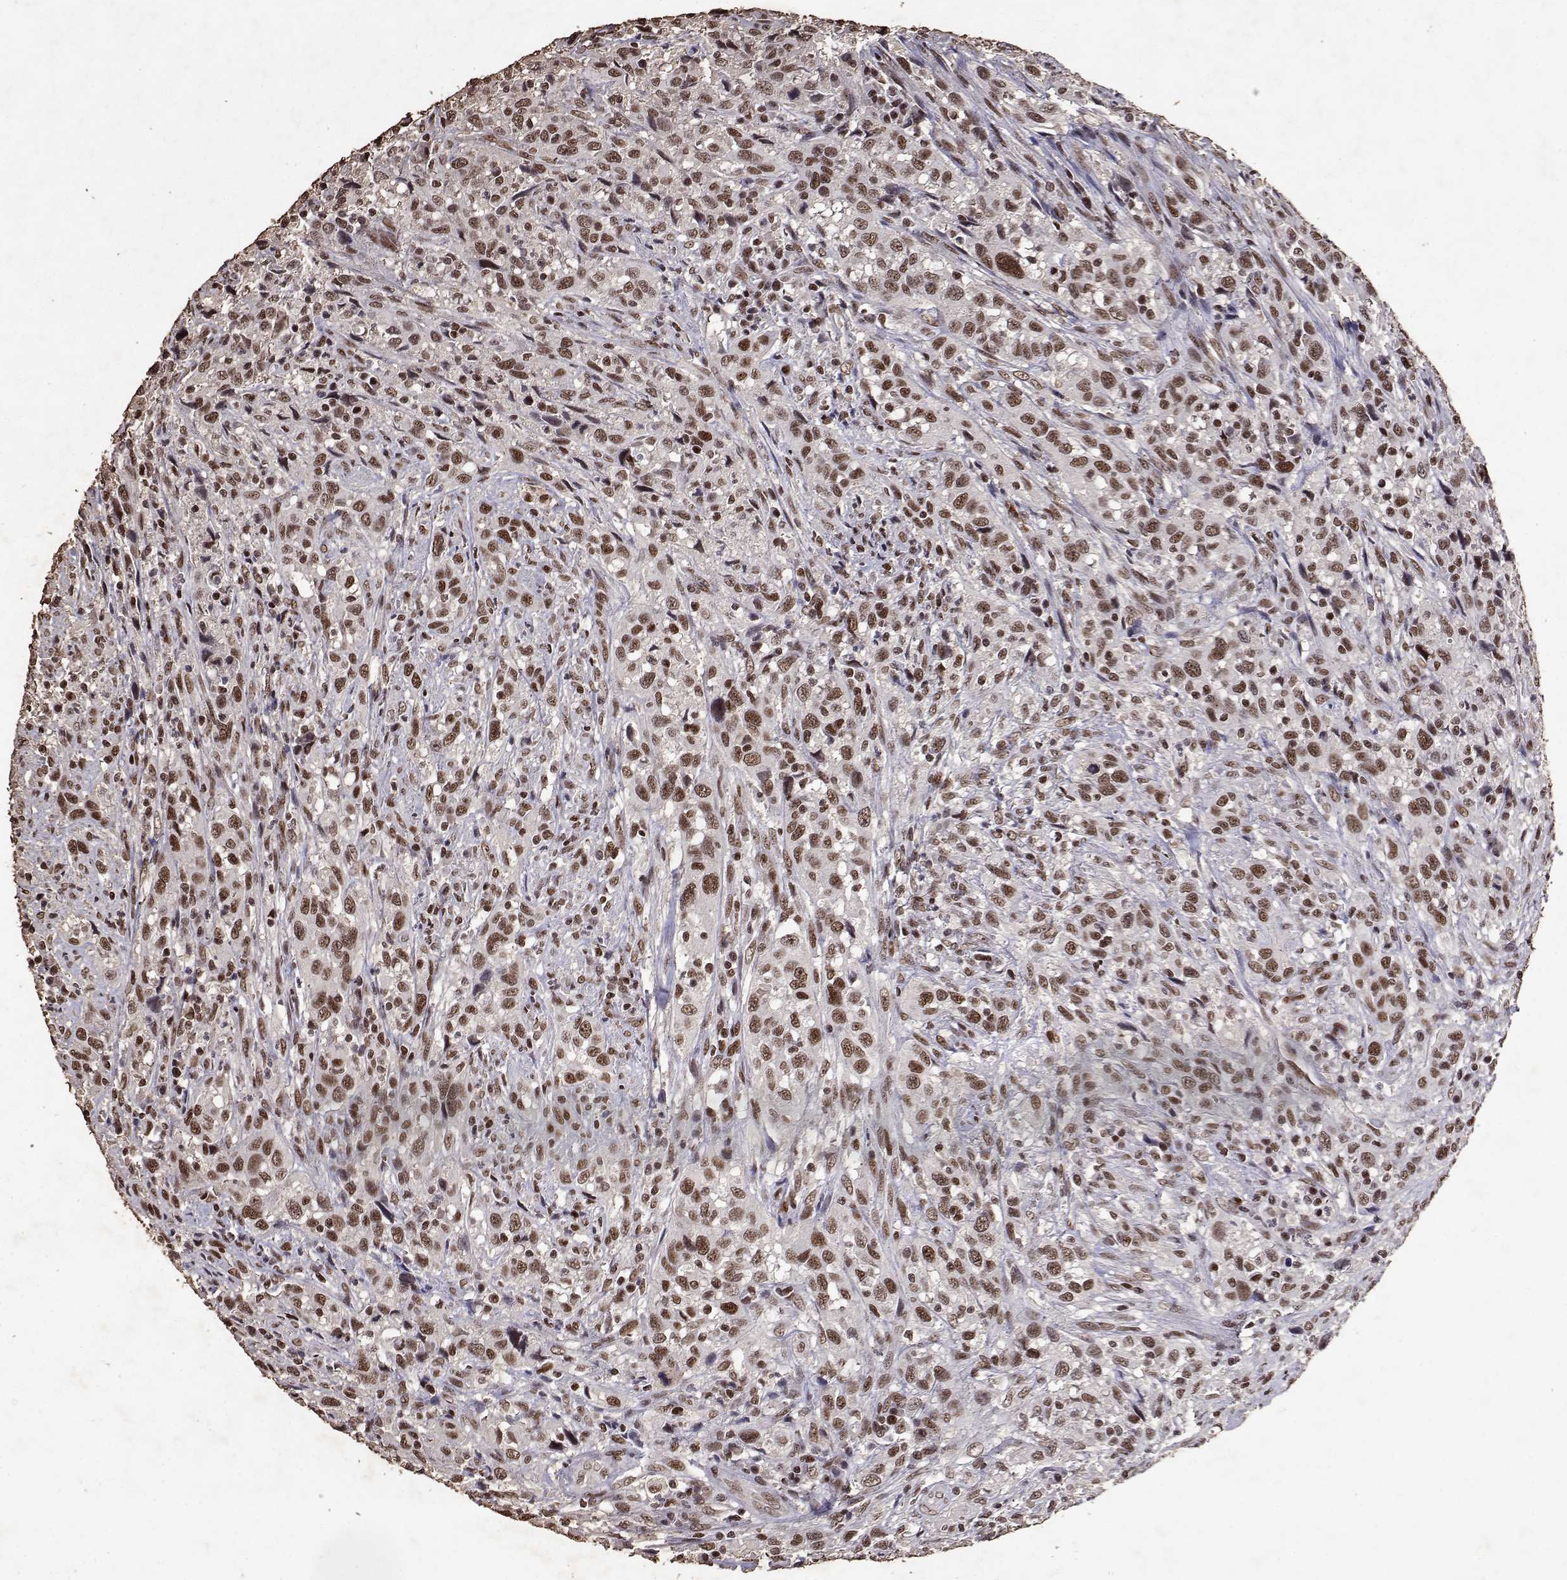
{"staining": {"intensity": "moderate", "quantity": ">75%", "location": "nuclear"}, "tissue": "urothelial cancer", "cell_type": "Tumor cells", "image_type": "cancer", "snomed": [{"axis": "morphology", "description": "Urothelial carcinoma, NOS"}, {"axis": "morphology", "description": "Urothelial carcinoma, High grade"}, {"axis": "topography", "description": "Urinary bladder"}], "caption": "The photomicrograph demonstrates staining of urothelial carcinoma (high-grade), revealing moderate nuclear protein staining (brown color) within tumor cells. The staining is performed using DAB brown chromogen to label protein expression. The nuclei are counter-stained blue using hematoxylin.", "gene": "TOE1", "patient": {"sex": "female", "age": 64}}